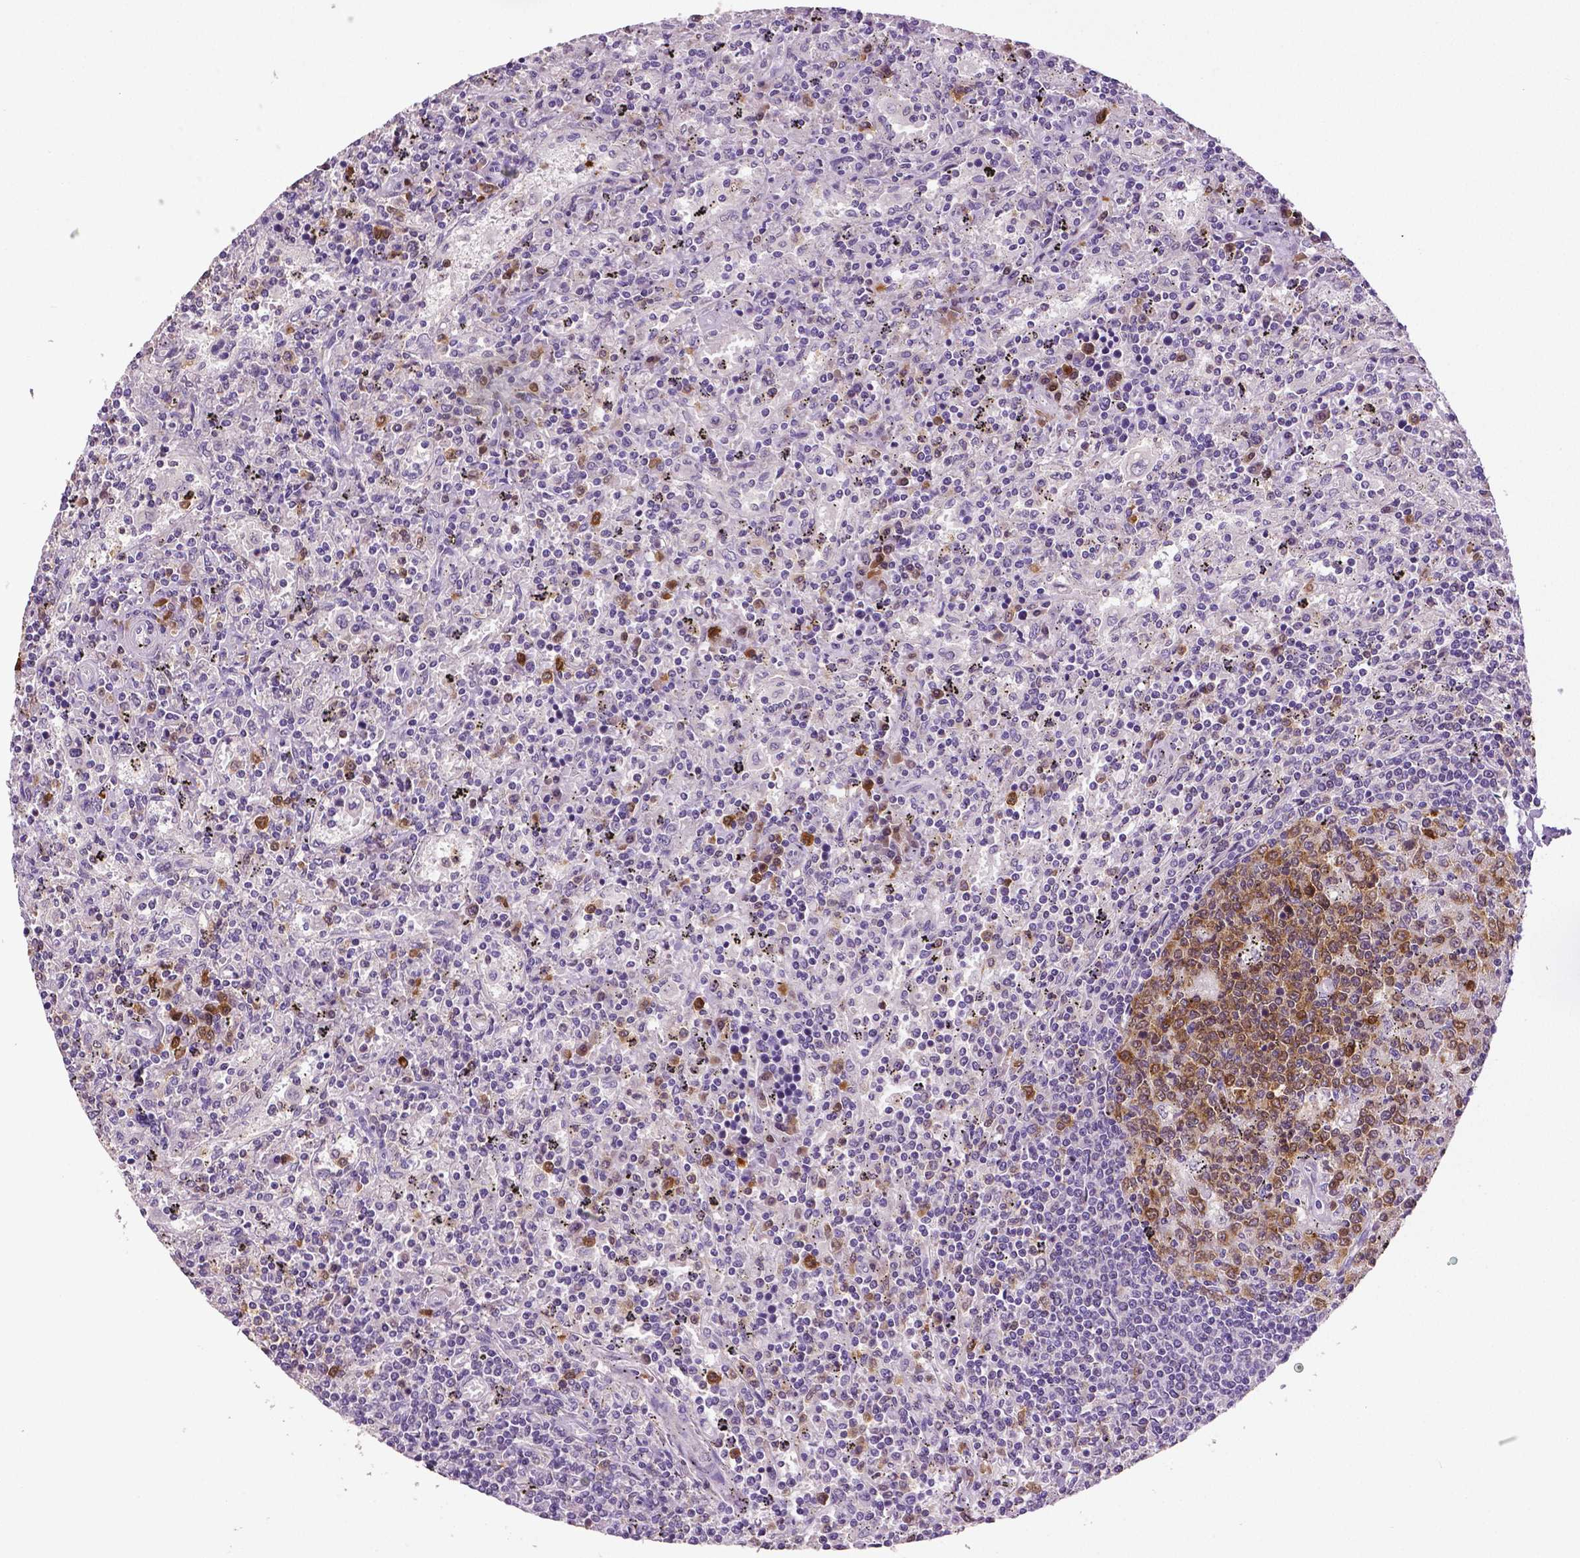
{"staining": {"intensity": "negative", "quantity": "none", "location": "none"}, "tissue": "lymphoma", "cell_type": "Tumor cells", "image_type": "cancer", "snomed": [{"axis": "morphology", "description": "Malignant lymphoma, non-Hodgkin's type, Low grade"}, {"axis": "topography", "description": "Spleen"}], "caption": "An image of human low-grade malignant lymphoma, non-Hodgkin's type is negative for staining in tumor cells.", "gene": "PHGDH", "patient": {"sex": "male", "age": 62}}